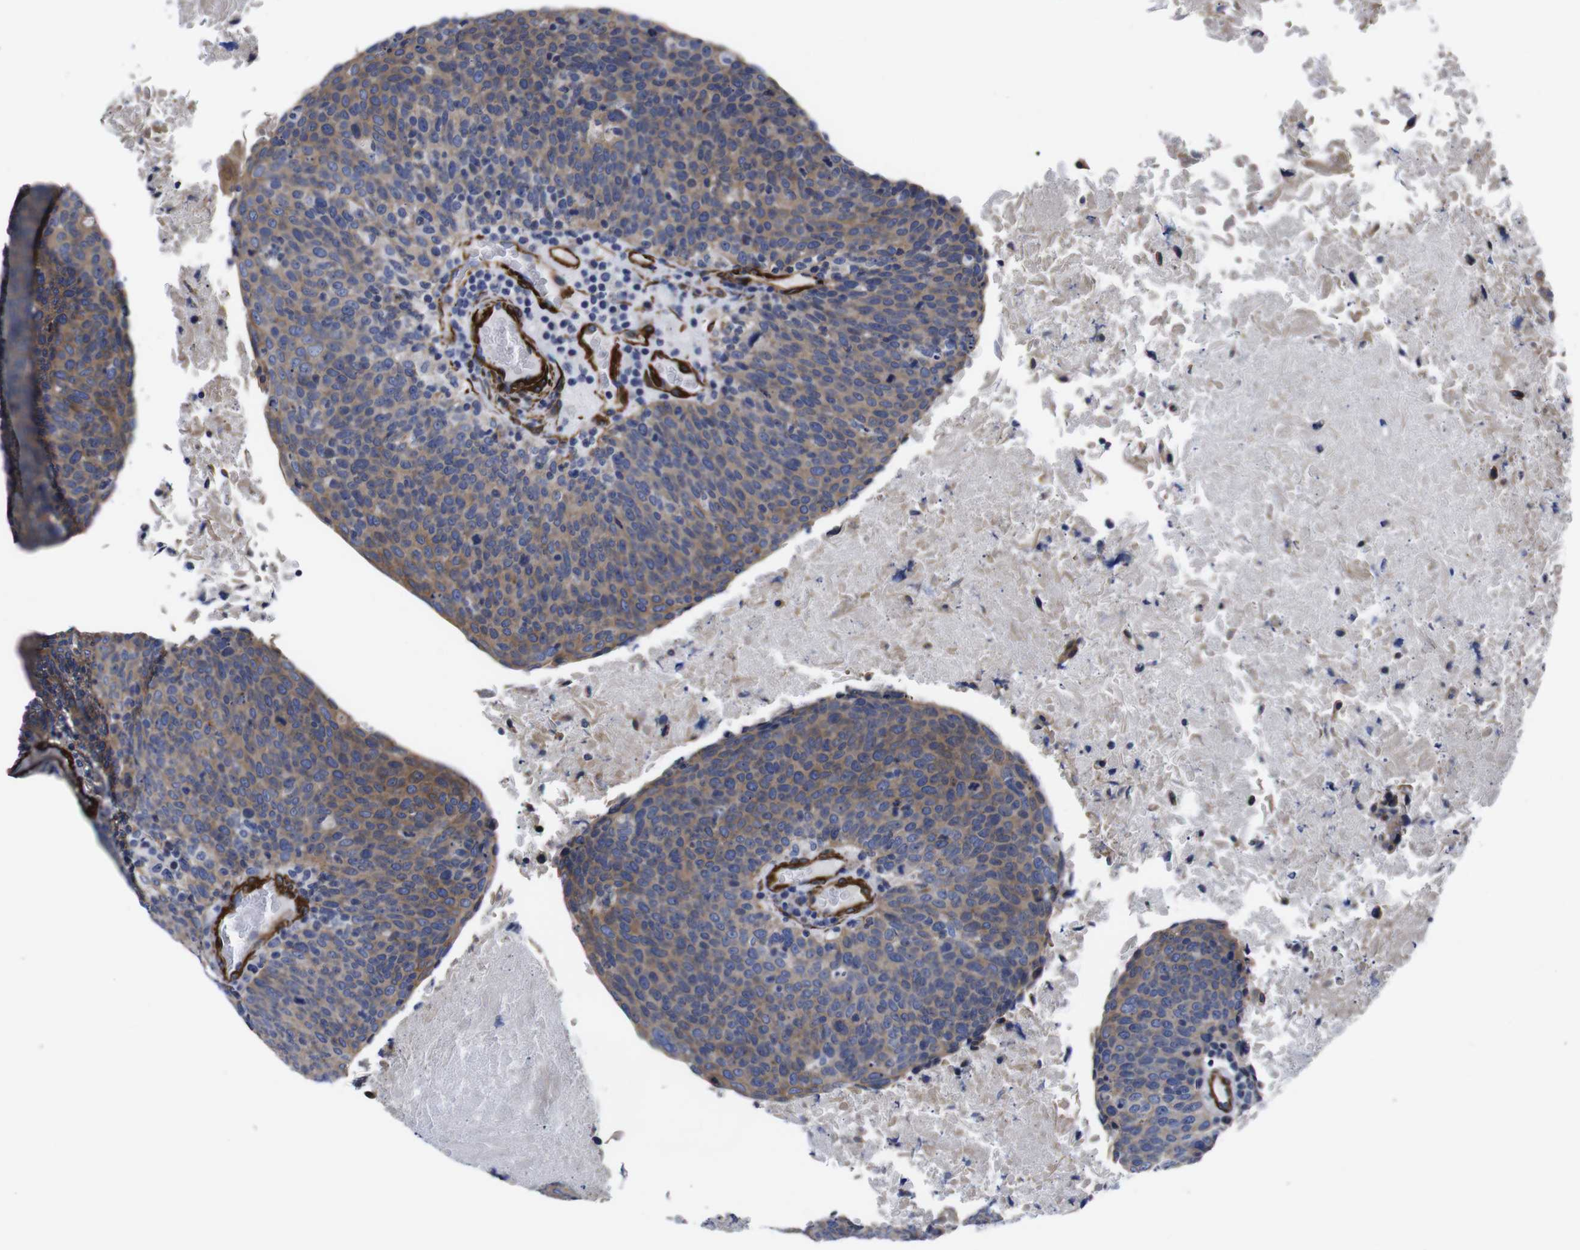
{"staining": {"intensity": "moderate", "quantity": ">75%", "location": "cytoplasmic/membranous"}, "tissue": "head and neck cancer", "cell_type": "Tumor cells", "image_type": "cancer", "snomed": [{"axis": "morphology", "description": "Squamous cell carcinoma, NOS"}, {"axis": "morphology", "description": "Squamous cell carcinoma, metastatic, NOS"}, {"axis": "topography", "description": "Lymph node"}, {"axis": "topography", "description": "Head-Neck"}], "caption": "Tumor cells display moderate cytoplasmic/membranous expression in about >75% of cells in squamous cell carcinoma (head and neck).", "gene": "WNT10A", "patient": {"sex": "male", "age": 62}}